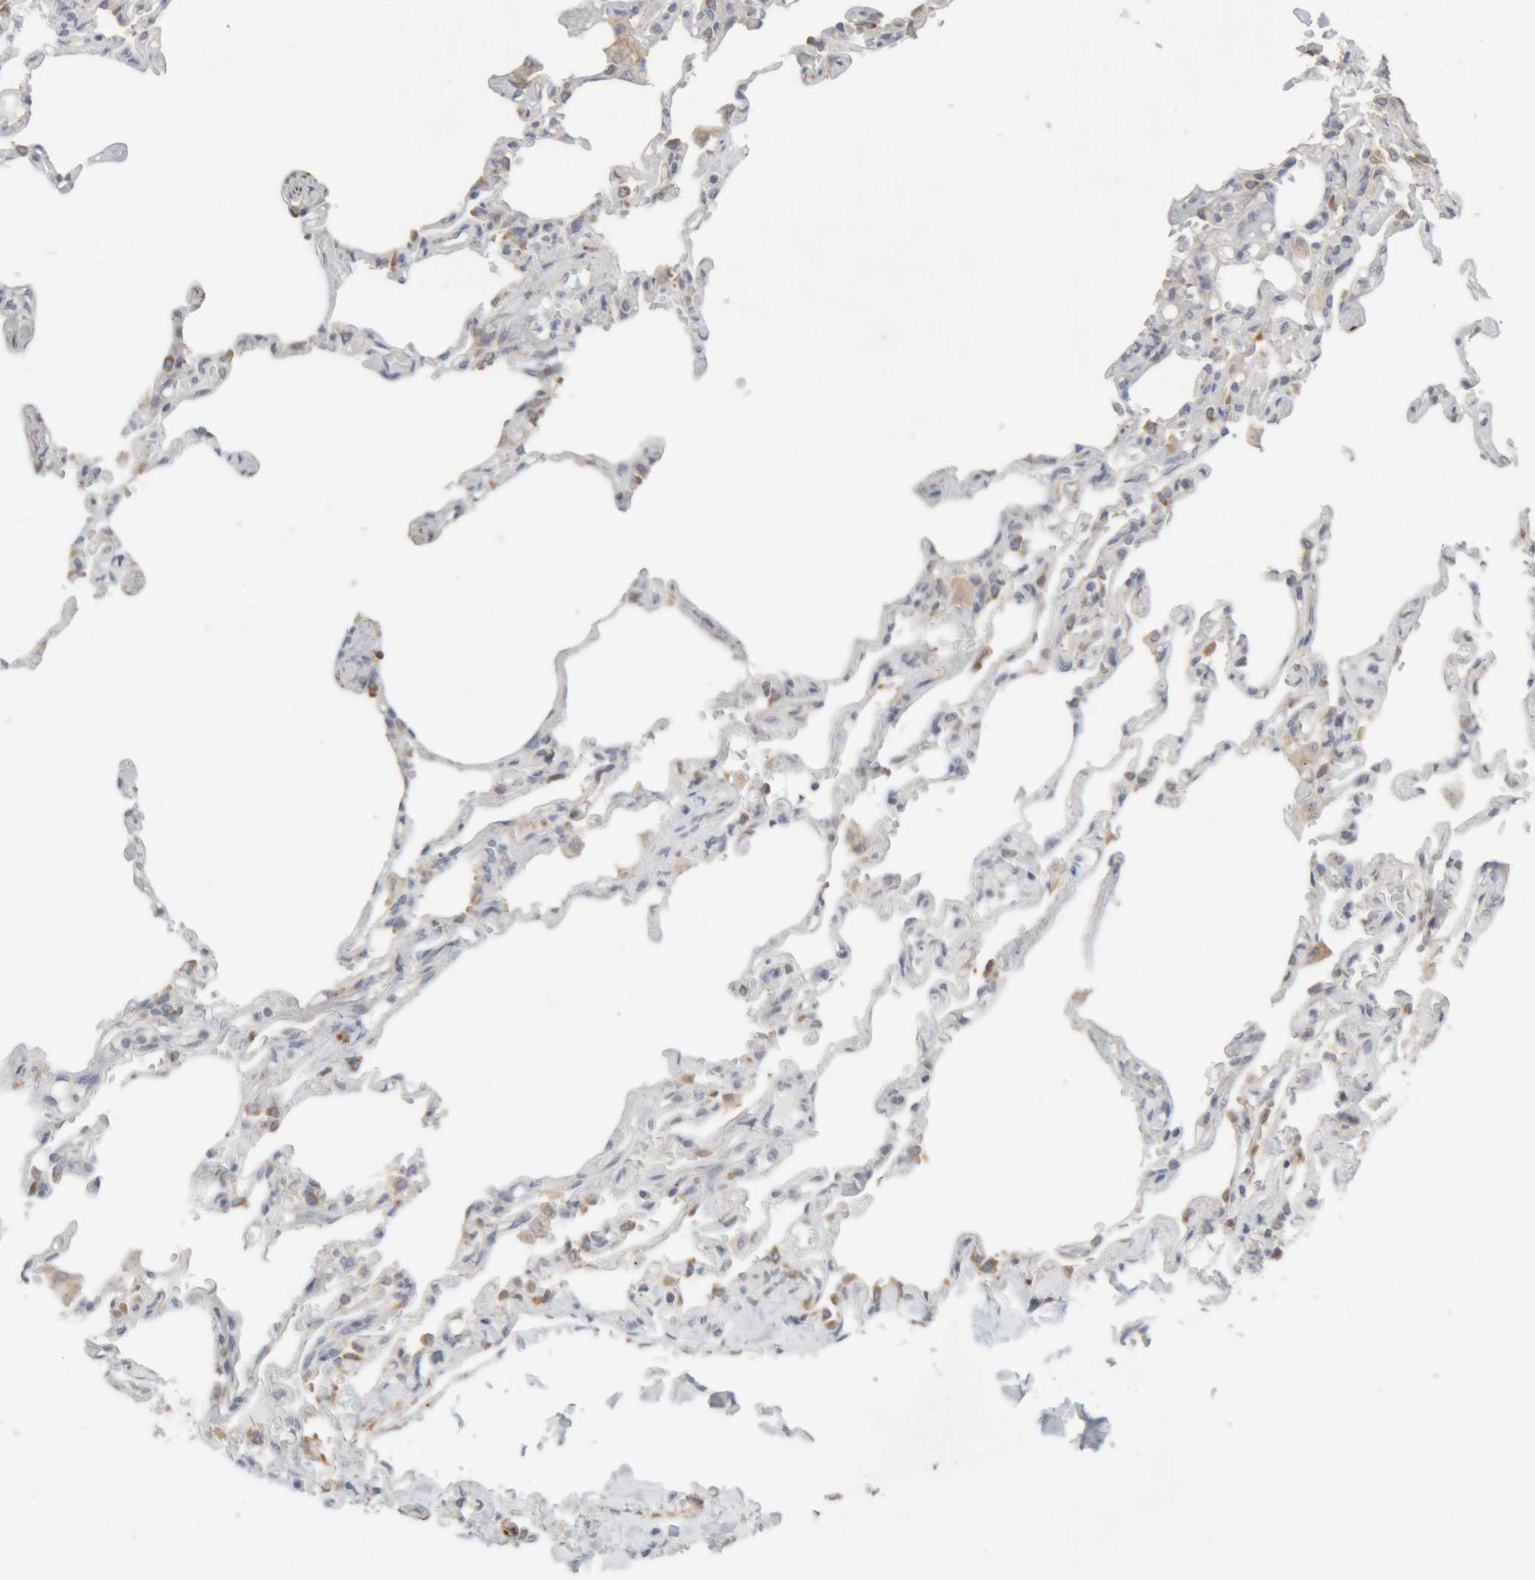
{"staining": {"intensity": "moderate", "quantity": "25%-75%", "location": "cytoplasmic/membranous"}, "tissue": "lung", "cell_type": "Alveolar cells", "image_type": "normal", "snomed": [{"axis": "morphology", "description": "Normal tissue, NOS"}, {"axis": "topography", "description": "Lung"}], "caption": "An image of human lung stained for a protein demonstrates moderate cytoplasmic/membranous brown staining in alveolar cells. The protein of interest is stained brown, and the nuclei are stained in blue (DAB IHC with brightfield microscopy, high magnification).", "gene": "RPN2", "patient": {"sex": "male", "age": 21}}